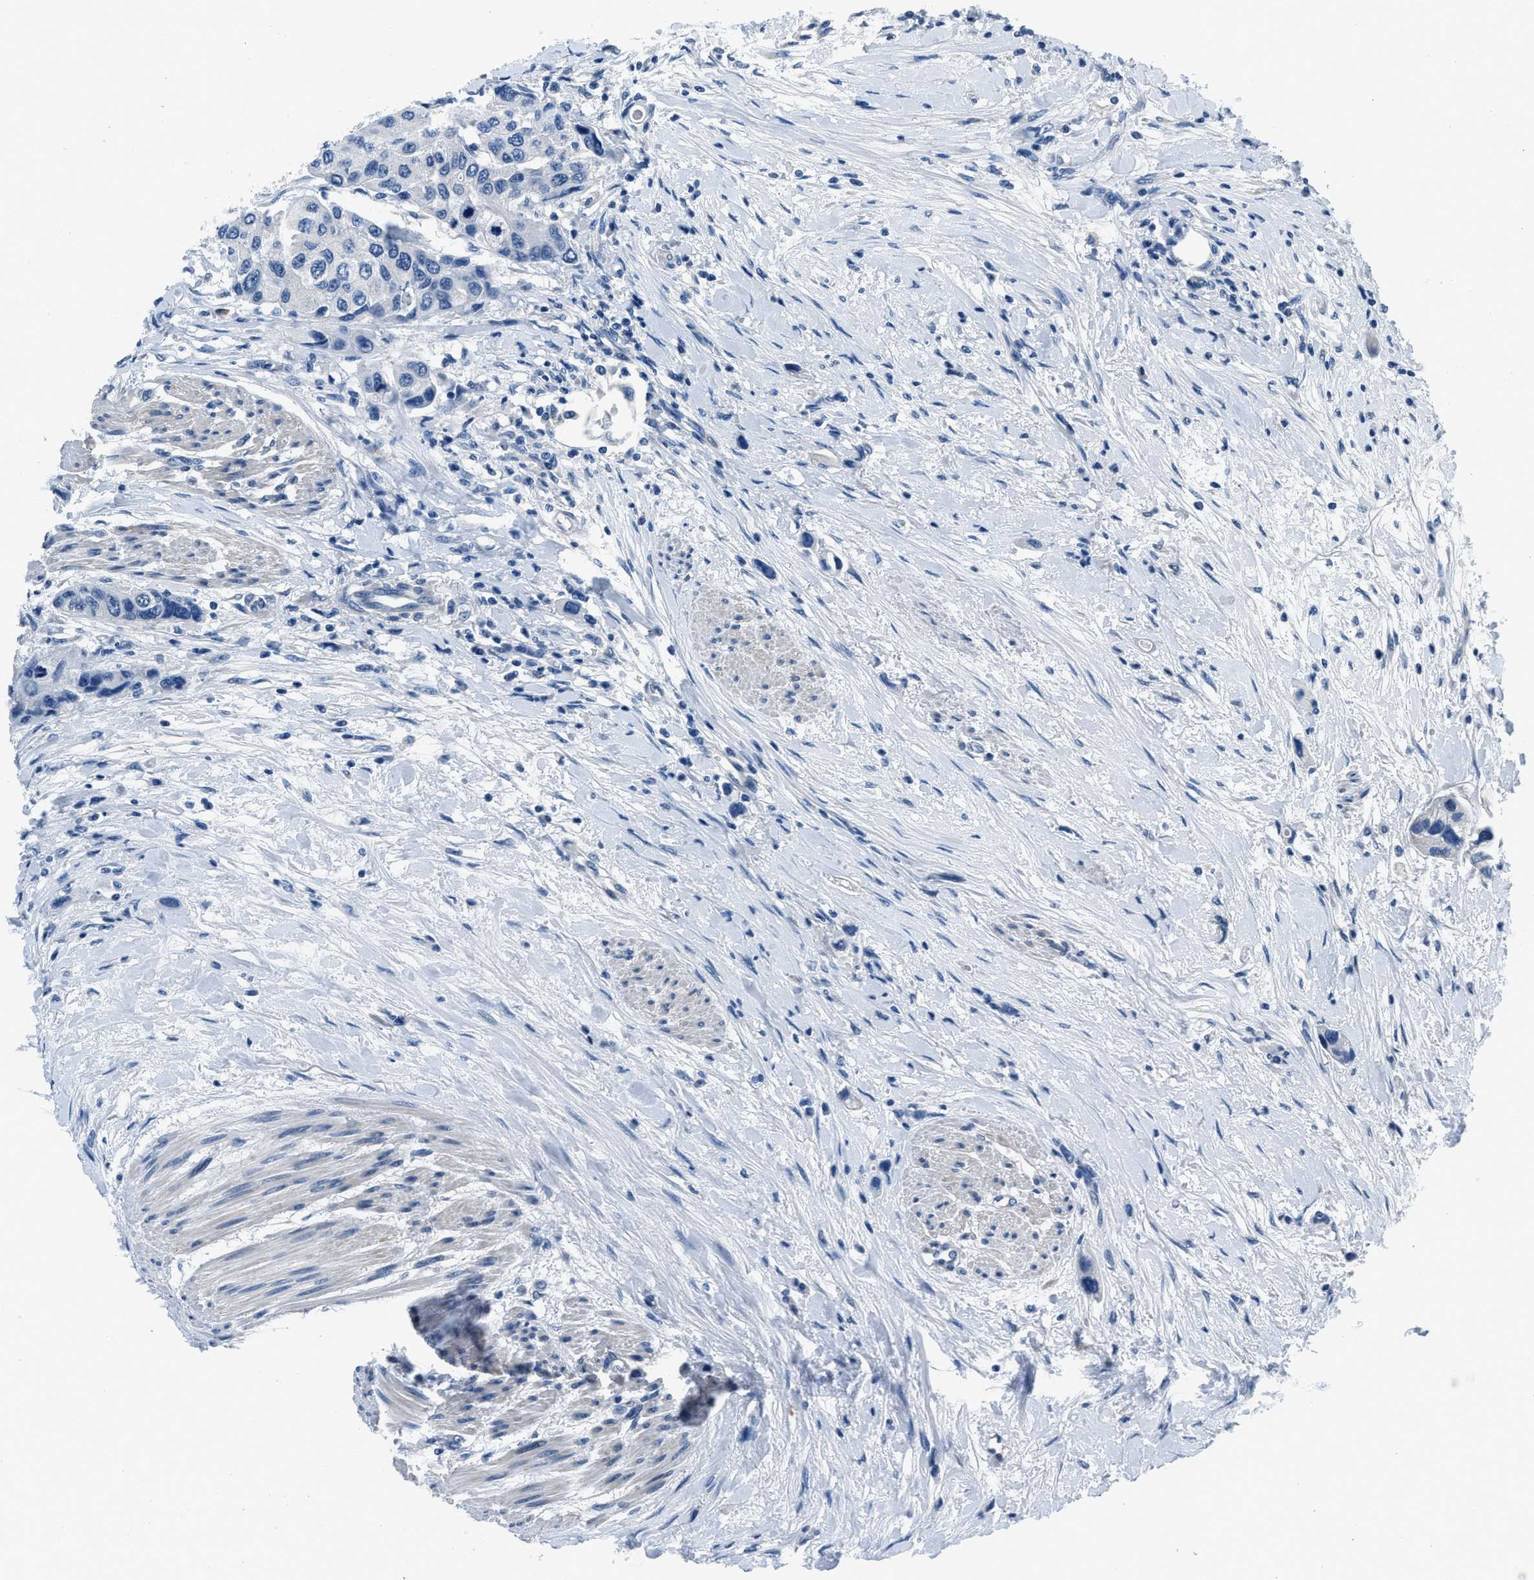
{"staining": {"intensity": "negative", "quantity": "none", "location": "none"}, "tissue": "urothelial cancer", "cell_type": "Tumor cells", "image_type": "cancer", "snomed": [{"axis": "morphology", "description": "Urothelial carcinoma, High grade"}, {"axis": "topography", "description": "Urinary bladder"}], "caption": "A photomicrograph of urothelial cancer stained for a protein exhibits no brown staining in tumor cells.", "gene": "GJA3", "patient": {"sex": "female", "age": 56}}